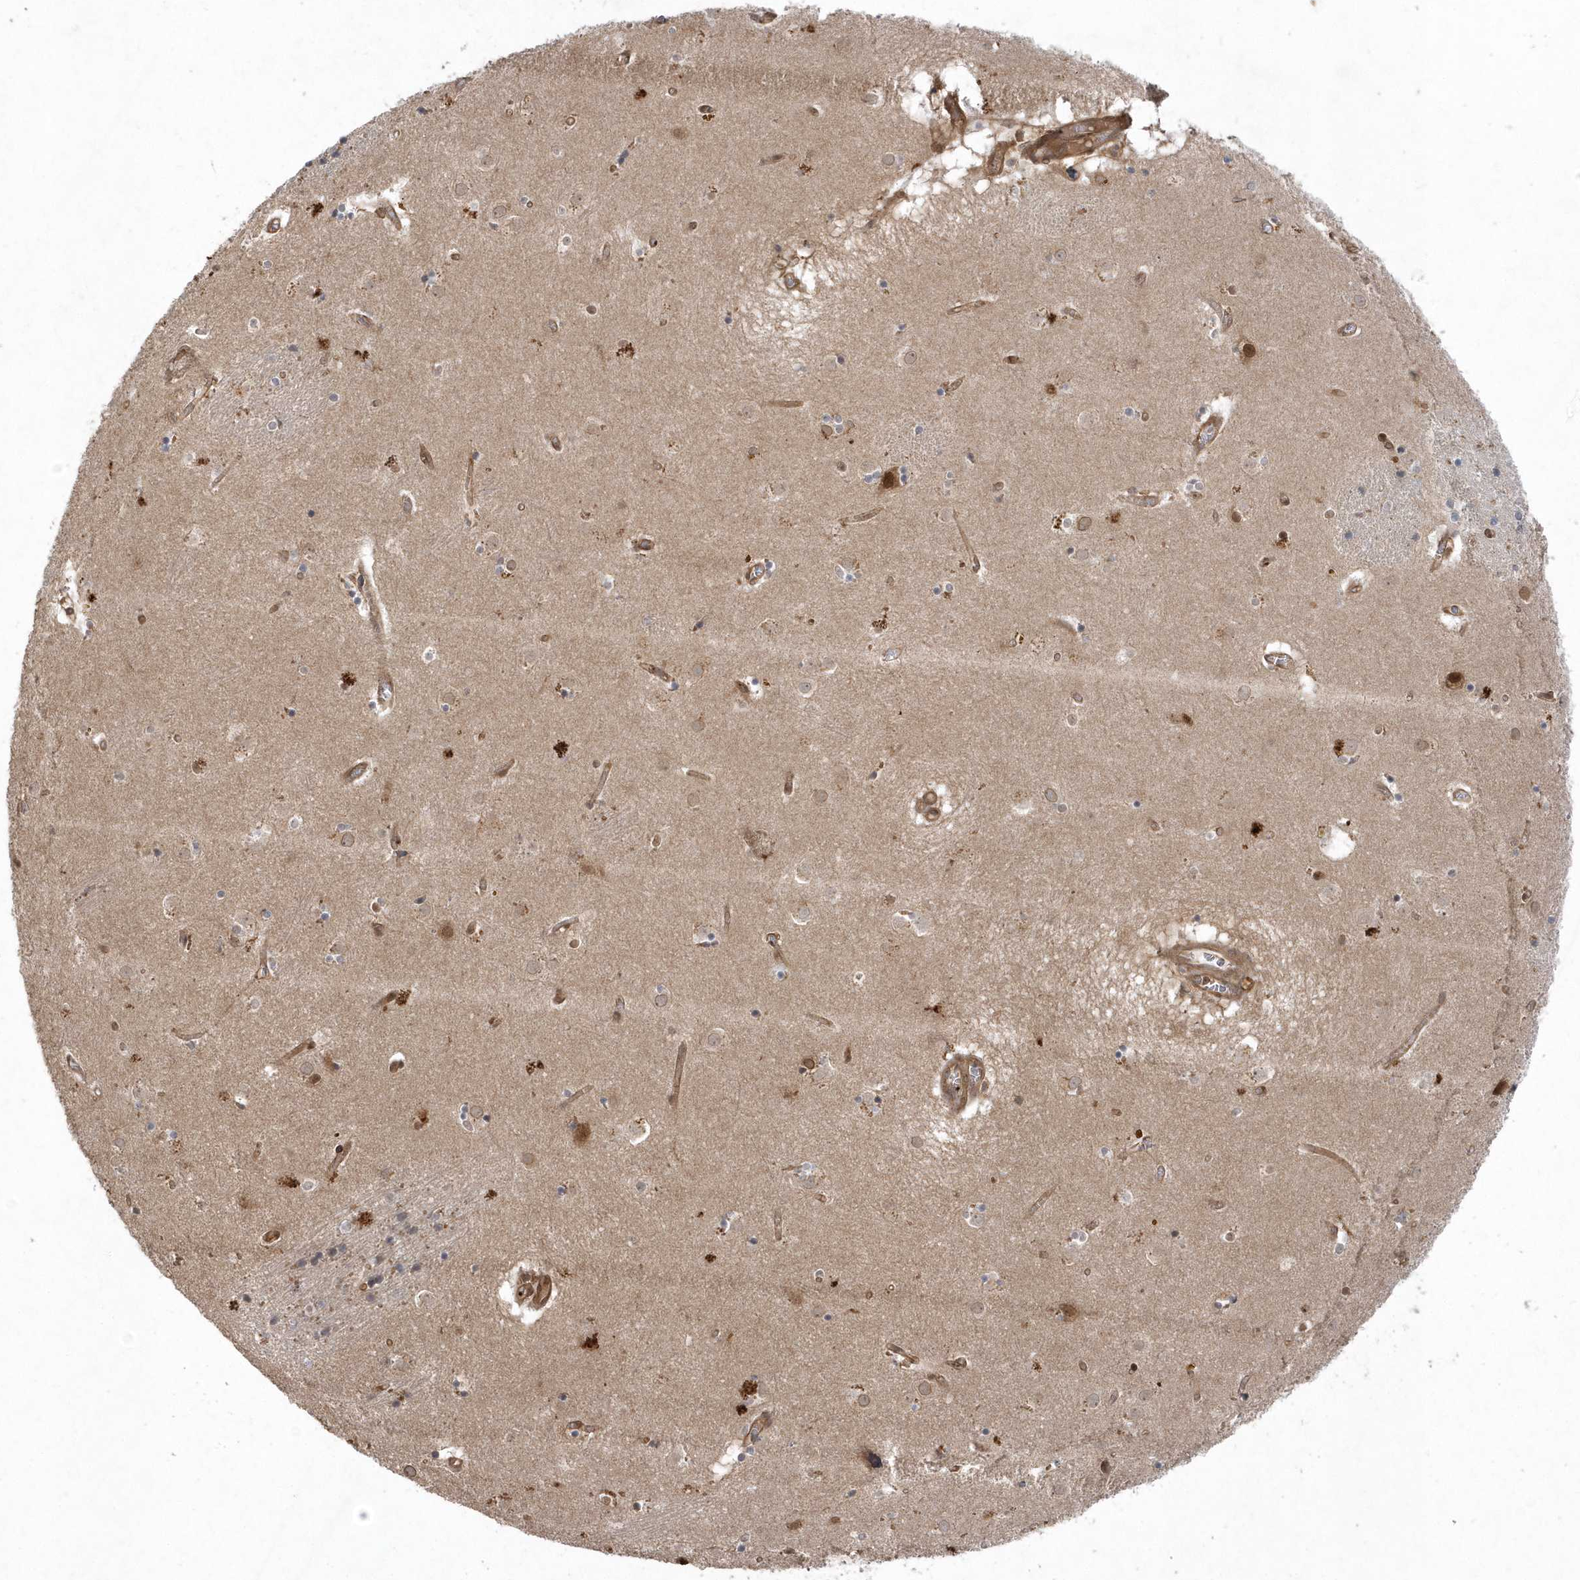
{"staining": {"intensity": "moderate", "quantity": "<25%", "location": "cytoplasmic/membranous,nuclear"}, "tissue": "caudate", "cell_type": "Glial cells", "image_type": "normal", "snomed": [{"axis": "morphology", "description": "Normal tissue, NOS"}, {"axis": "topography", "description": "Lateral ventricle wall"}], "caption": "IHC histopathology image of benign caudate stained for a protein (brown), which reveals low levels of moderate cytoplasmic/membranous,nuclear expression in about <25% of glial cells.", "gene": "ACYP1", "patient": {"sex": "male", "age": 70}}